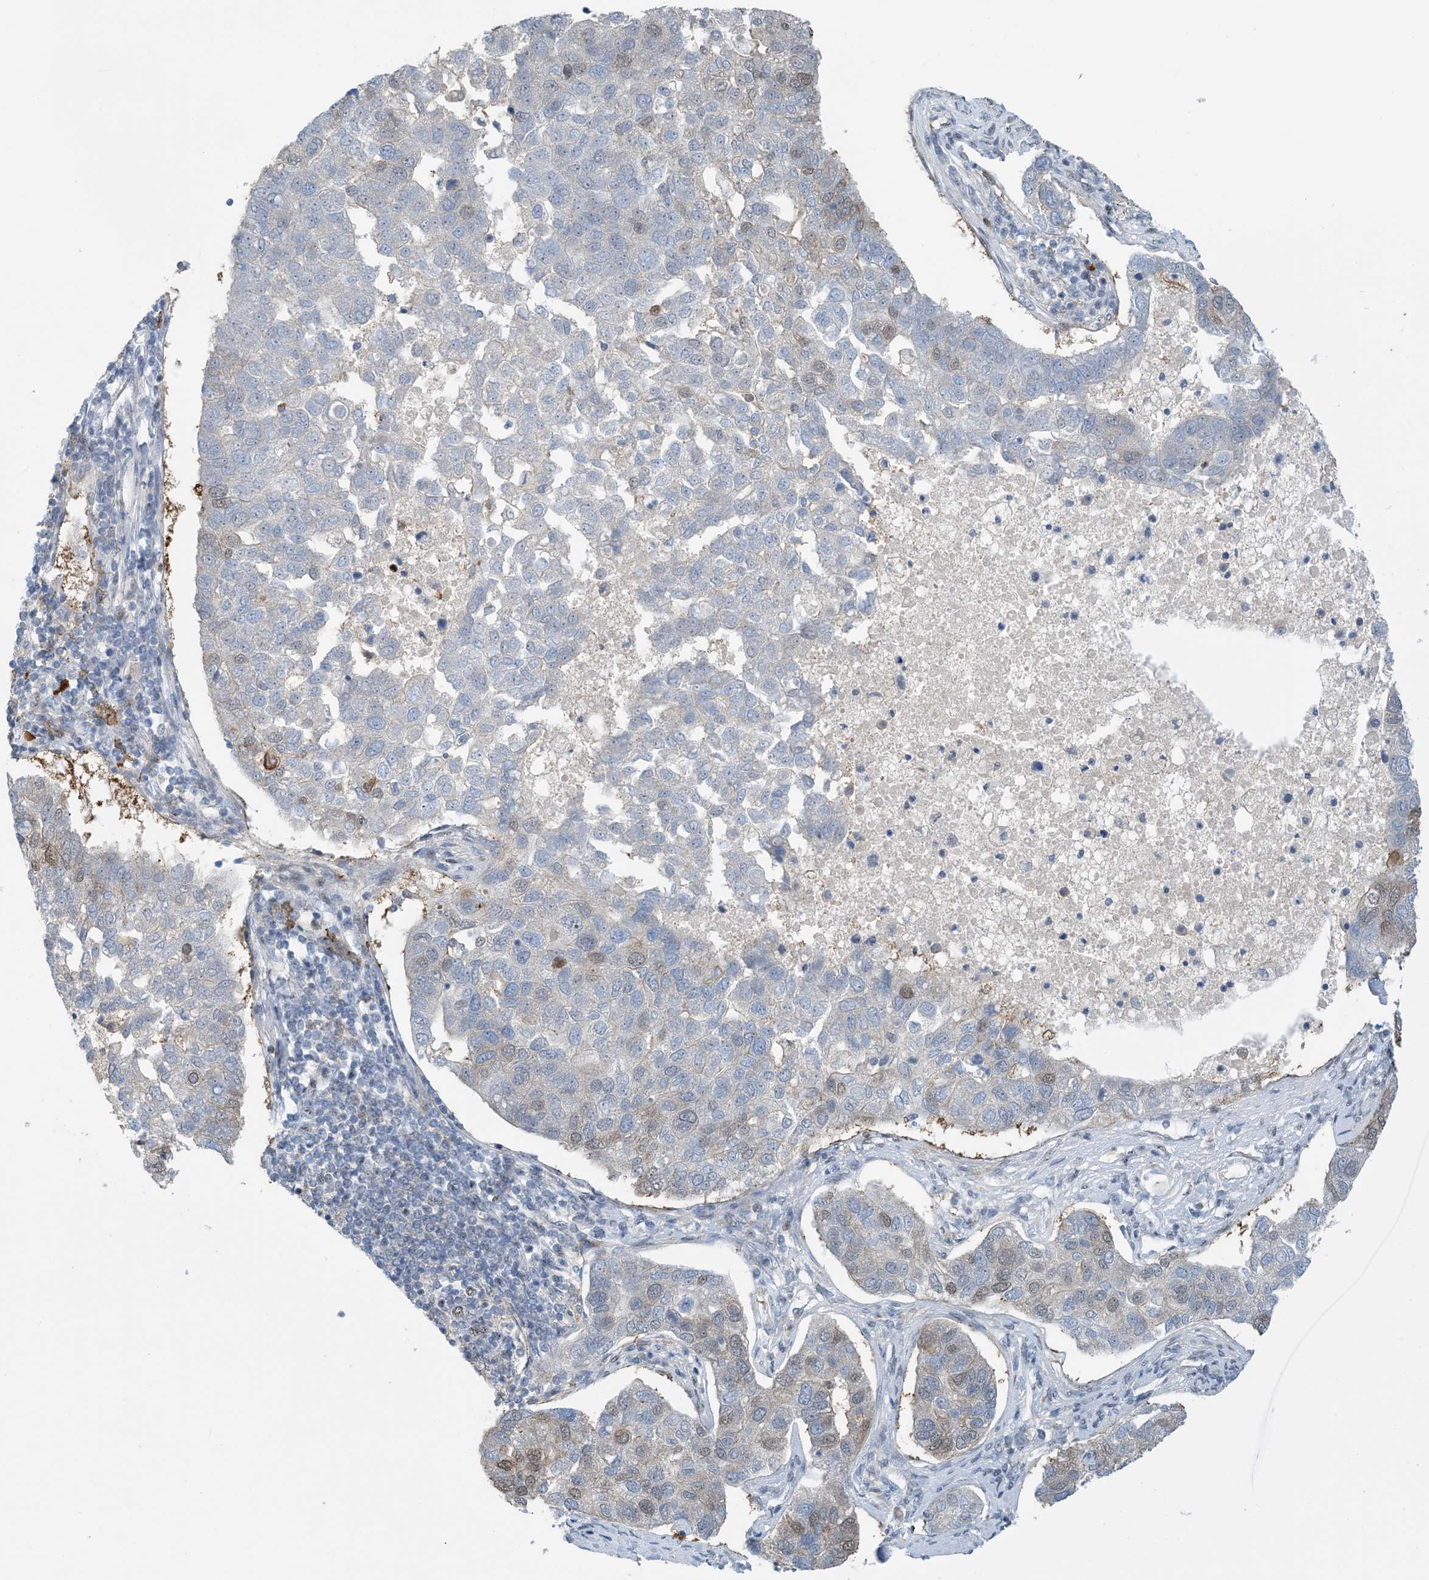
{"staining": {"intensity": "moderate", "quantity": "25%-75%", "location": "cytoplasmic/membranous,nuclear"}, "tissue": "pancreatic cancer", "cell_type": "Tumor cells", "image_type": "cancer", "snomed": [{"axis": "morphology", "description": "Adenocarcinoma, NOS"}, {"axis": "topography", "description": "Pancreas"}], "caption": "This image demonstrates pancreatic adenocarcinoma stained with IHC to label a protein in brown. The cytoplasmic/membranous and nuclear of tumor cells show moderate positivity for the protein. Nuclei are counter-stained blue.", "gene": "HEMK1", "patient": {"sex": "female", "age": 61}}